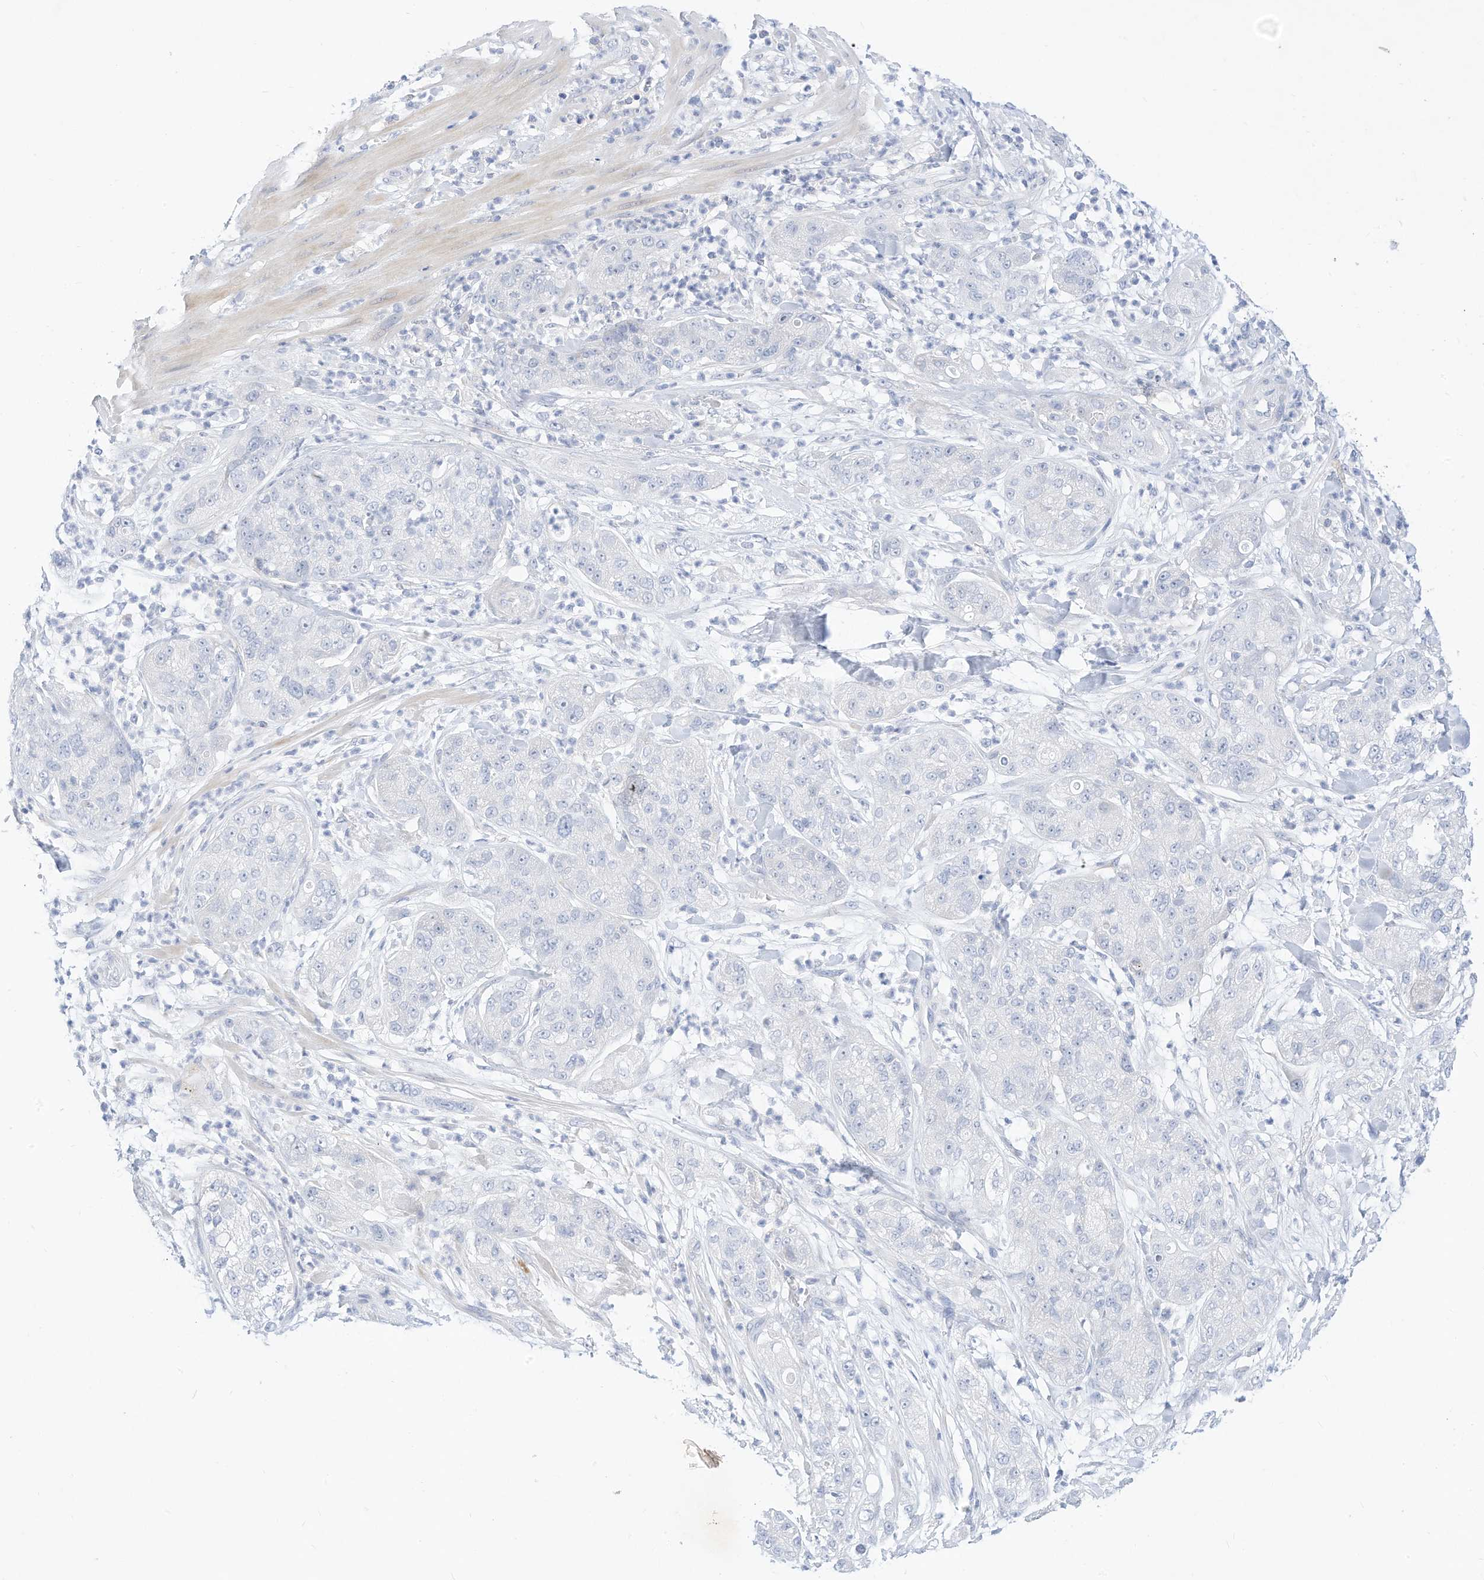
{"staining": {"intensity": "negative", "quantity": "none", "location": "none"}, "tissue": "pancreatic cancer", "cell_type": "Tumor cells", "image_type": "cancer", "snomed": [{"axis": "morphology", "description": "Adenocarcinoma, NOS"}, {"axis": "topography", "description": "Pancreas"}], "caption": "A photomicrograph of pancreatic cancer (adenocarcinoma) stained for a protein displays no brown staining in tumor cells.", "gene": "SPOCD1", "patient": {"sex": "female", "age": 78}}